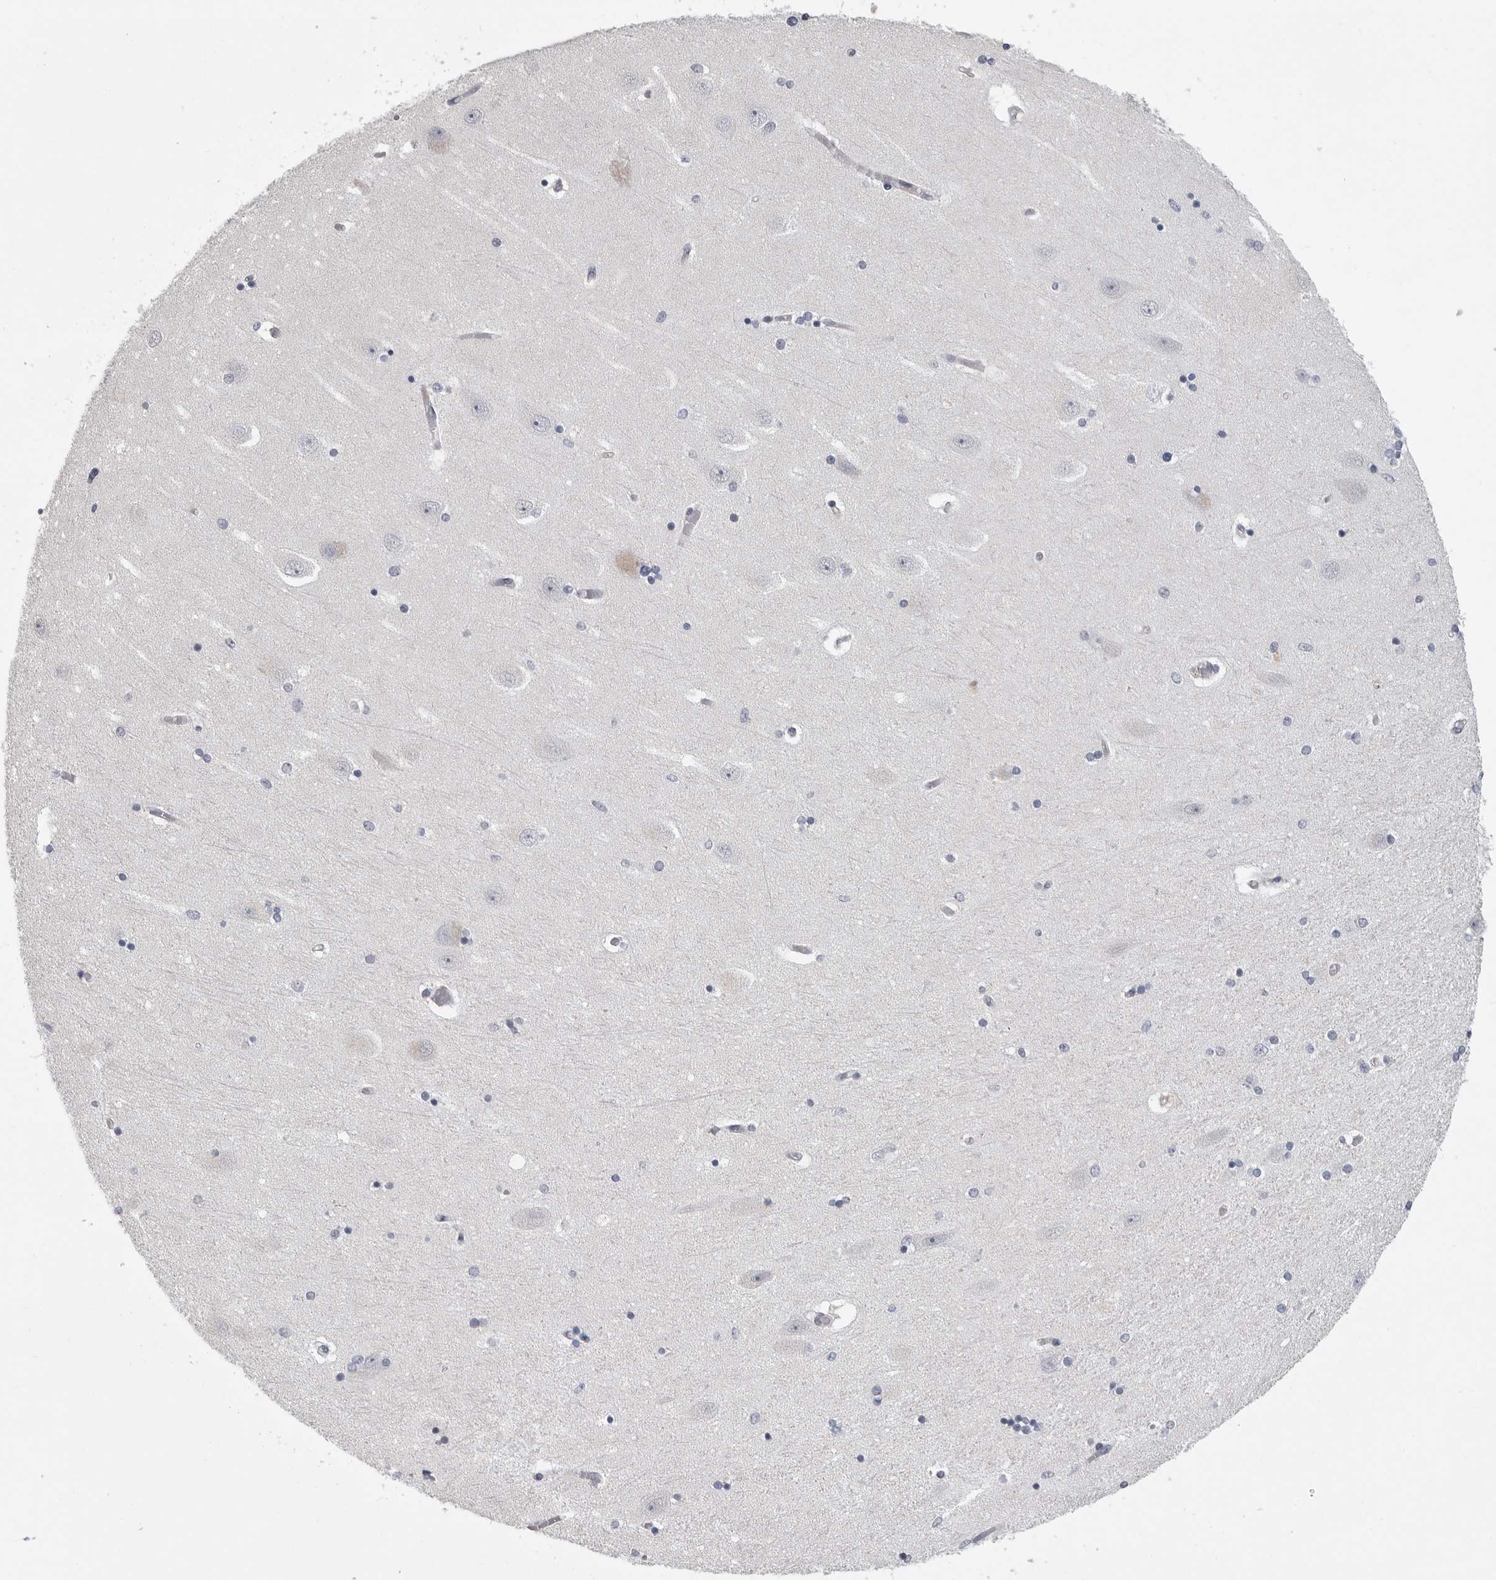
{"staining": {"intensity": "negative", "quantity": "none", "location": "none"}, "tissue": "hippocampus", "cell_type": "Glial cells", "image_type": "normal", "snomed": [{"axis": "morphology", "description": "Normal tissue, NOS"}, {"axis": "topography", "description": "Hippocampus"}], "caption": "Normal hippocampus was stained to show a protein in brown. There is no significant expression in glial cells. (Brightfield microscopy of DAB (3,3'-diaminobenzidine) immunohistochemistry at high magnification).", "gene": "FBXO43", "patient": {"sex": "female", "age": 54}}